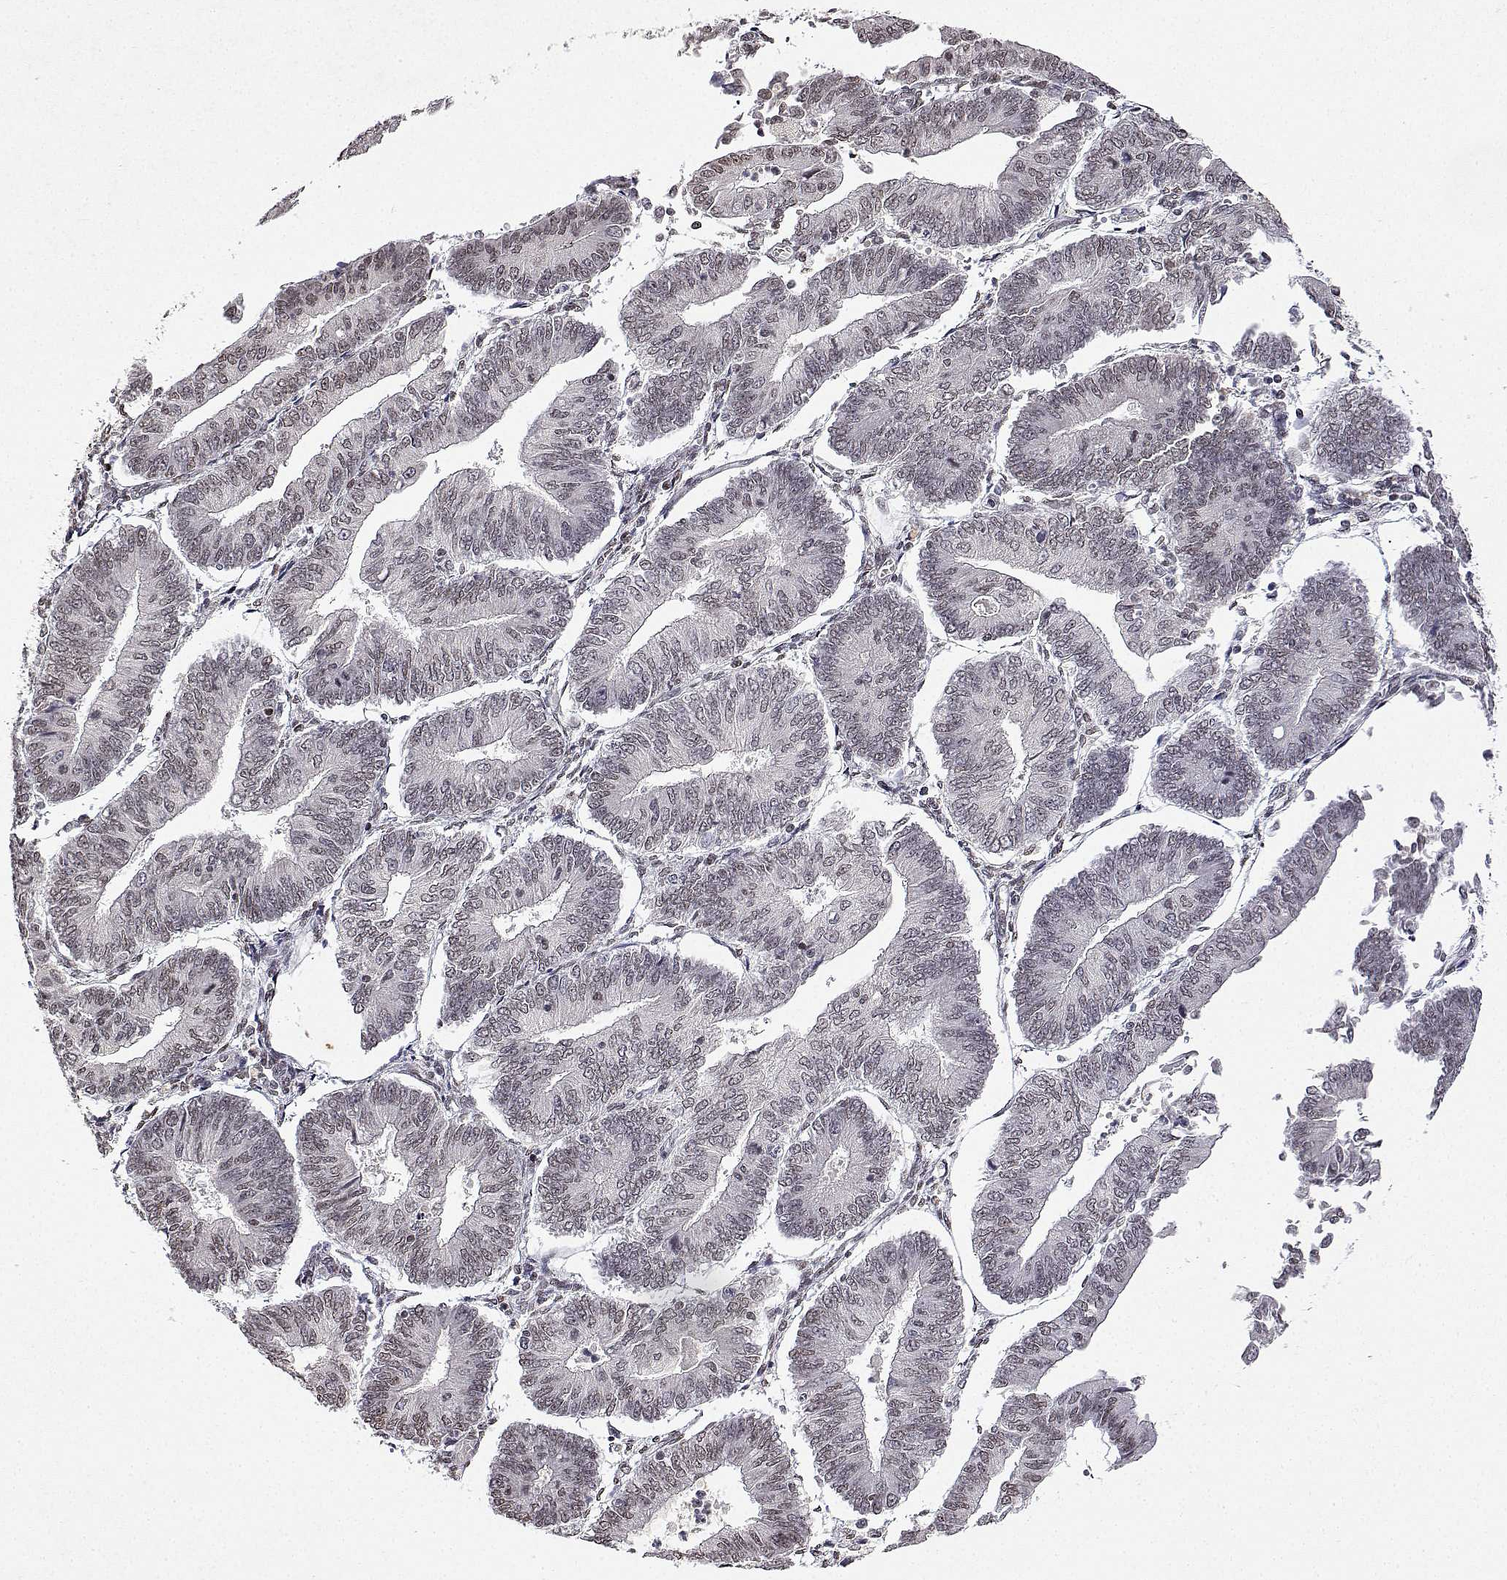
{"staining": {"intensity": "weak", "quantity": ">75%", "location": "nuclear"}, "tissue": "endometrial cancer", "cell_type": "Tumor cells", "image_type": "cancer", "snomed": [{"axis": "morphology", "description": "Adenocarcinoma, NOS"}, {"axis": "topography", "description": "Endometrium"}], "caption": "Endometrial adenocarcinoma tissue shows weak nuclear expression in approximately >75% of tumor cells, visualized by immunohistochemistry.", "gene": "XPC", "patient": {"sex": "female", "age": 65}}